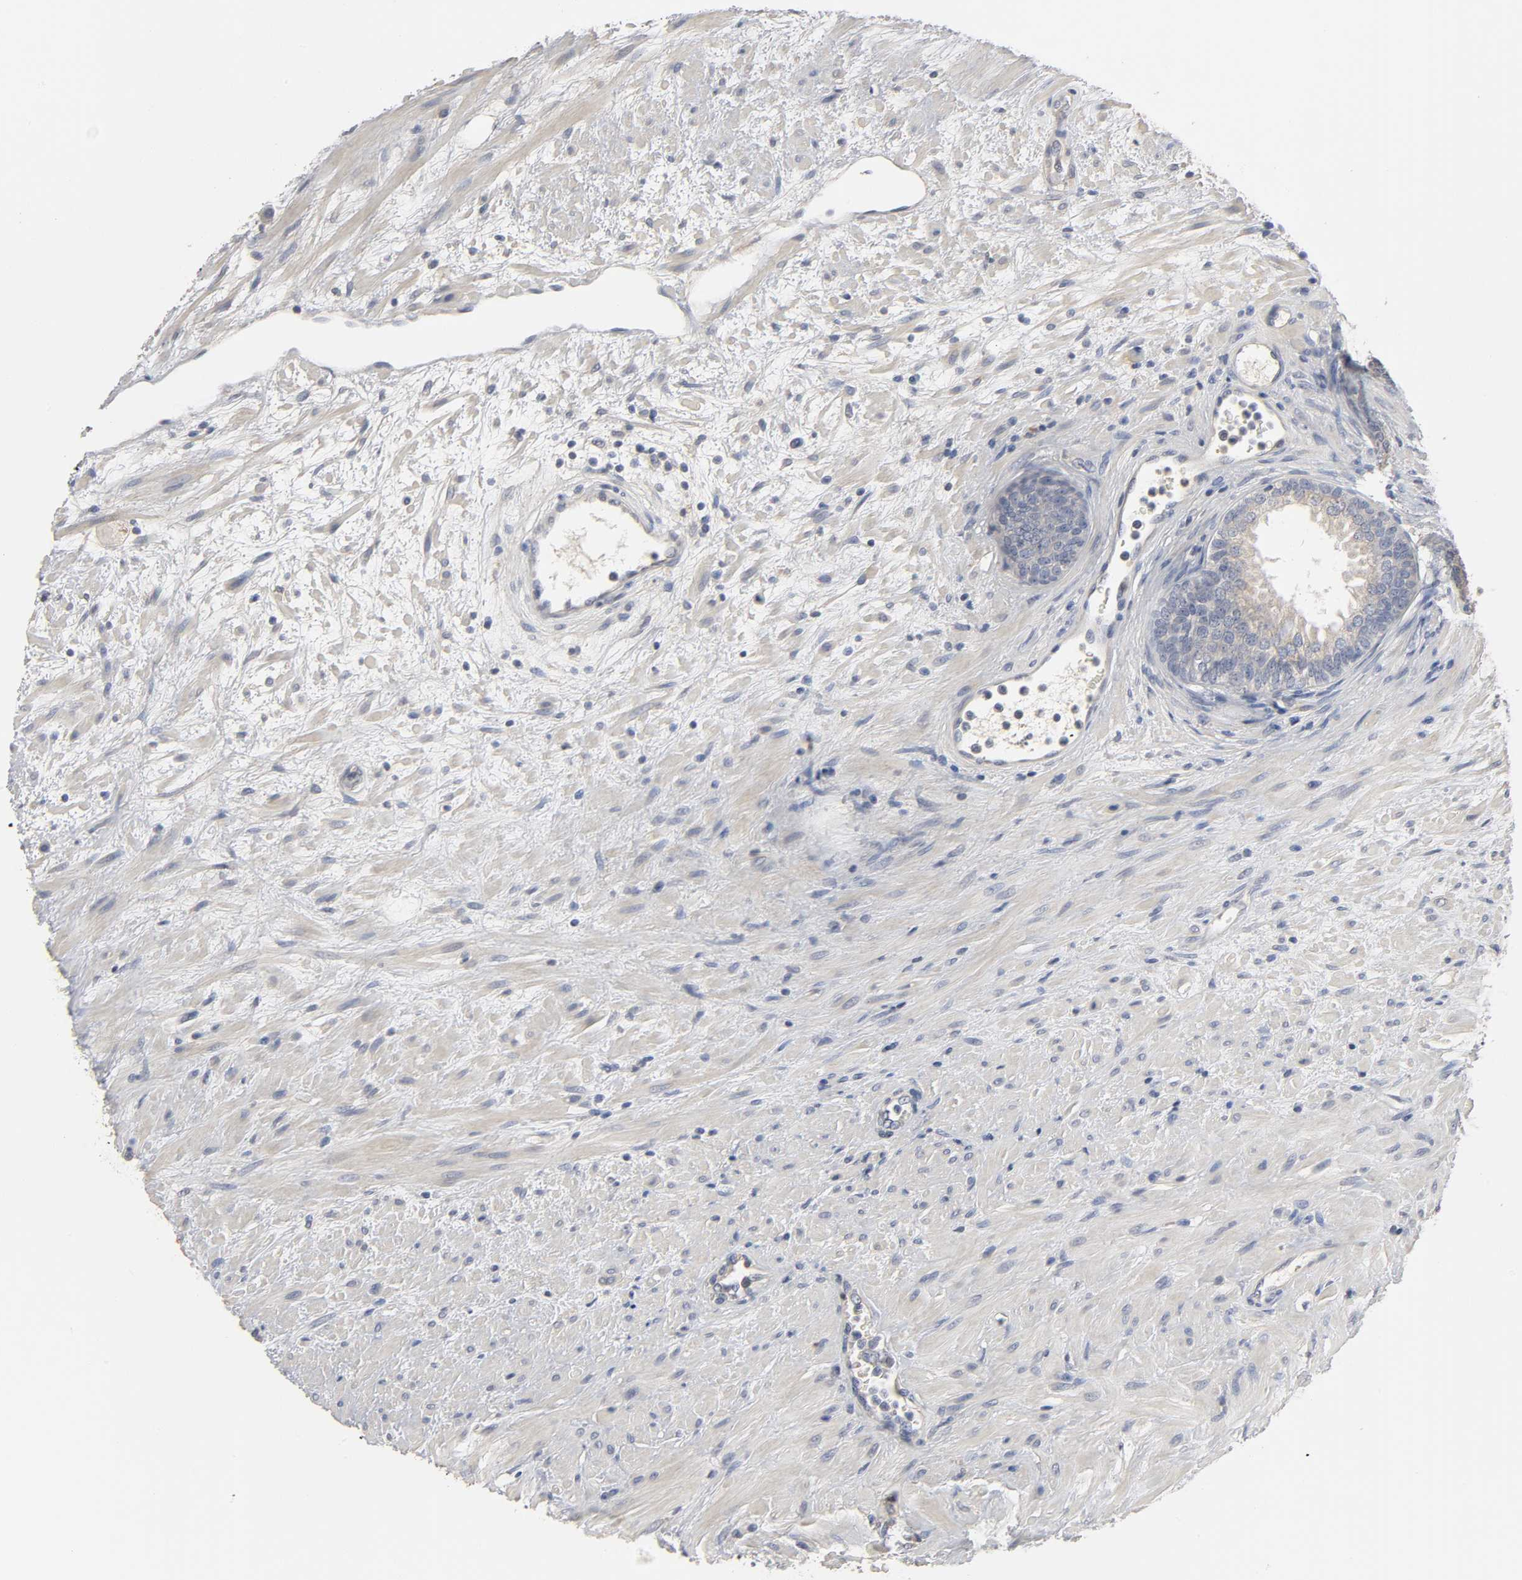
{"staining": {"intensity": "negative", "quantity": "none", "location": "none"}, "tissue": "prostate", "cell_type": "Glandular cells", "image_type": "normal", "snomed": [{"axis": "morphology", "description": "Normal tissue, NOS"}, {"axis": "topography", "description": "Prostate"}], "caption": "IHC image of normal human prostate stained for a protein (brown), which reveals no positivity in glandular cells.", "gene": "SLC10A2", "patient": {"sex": "male", "age": 76}}